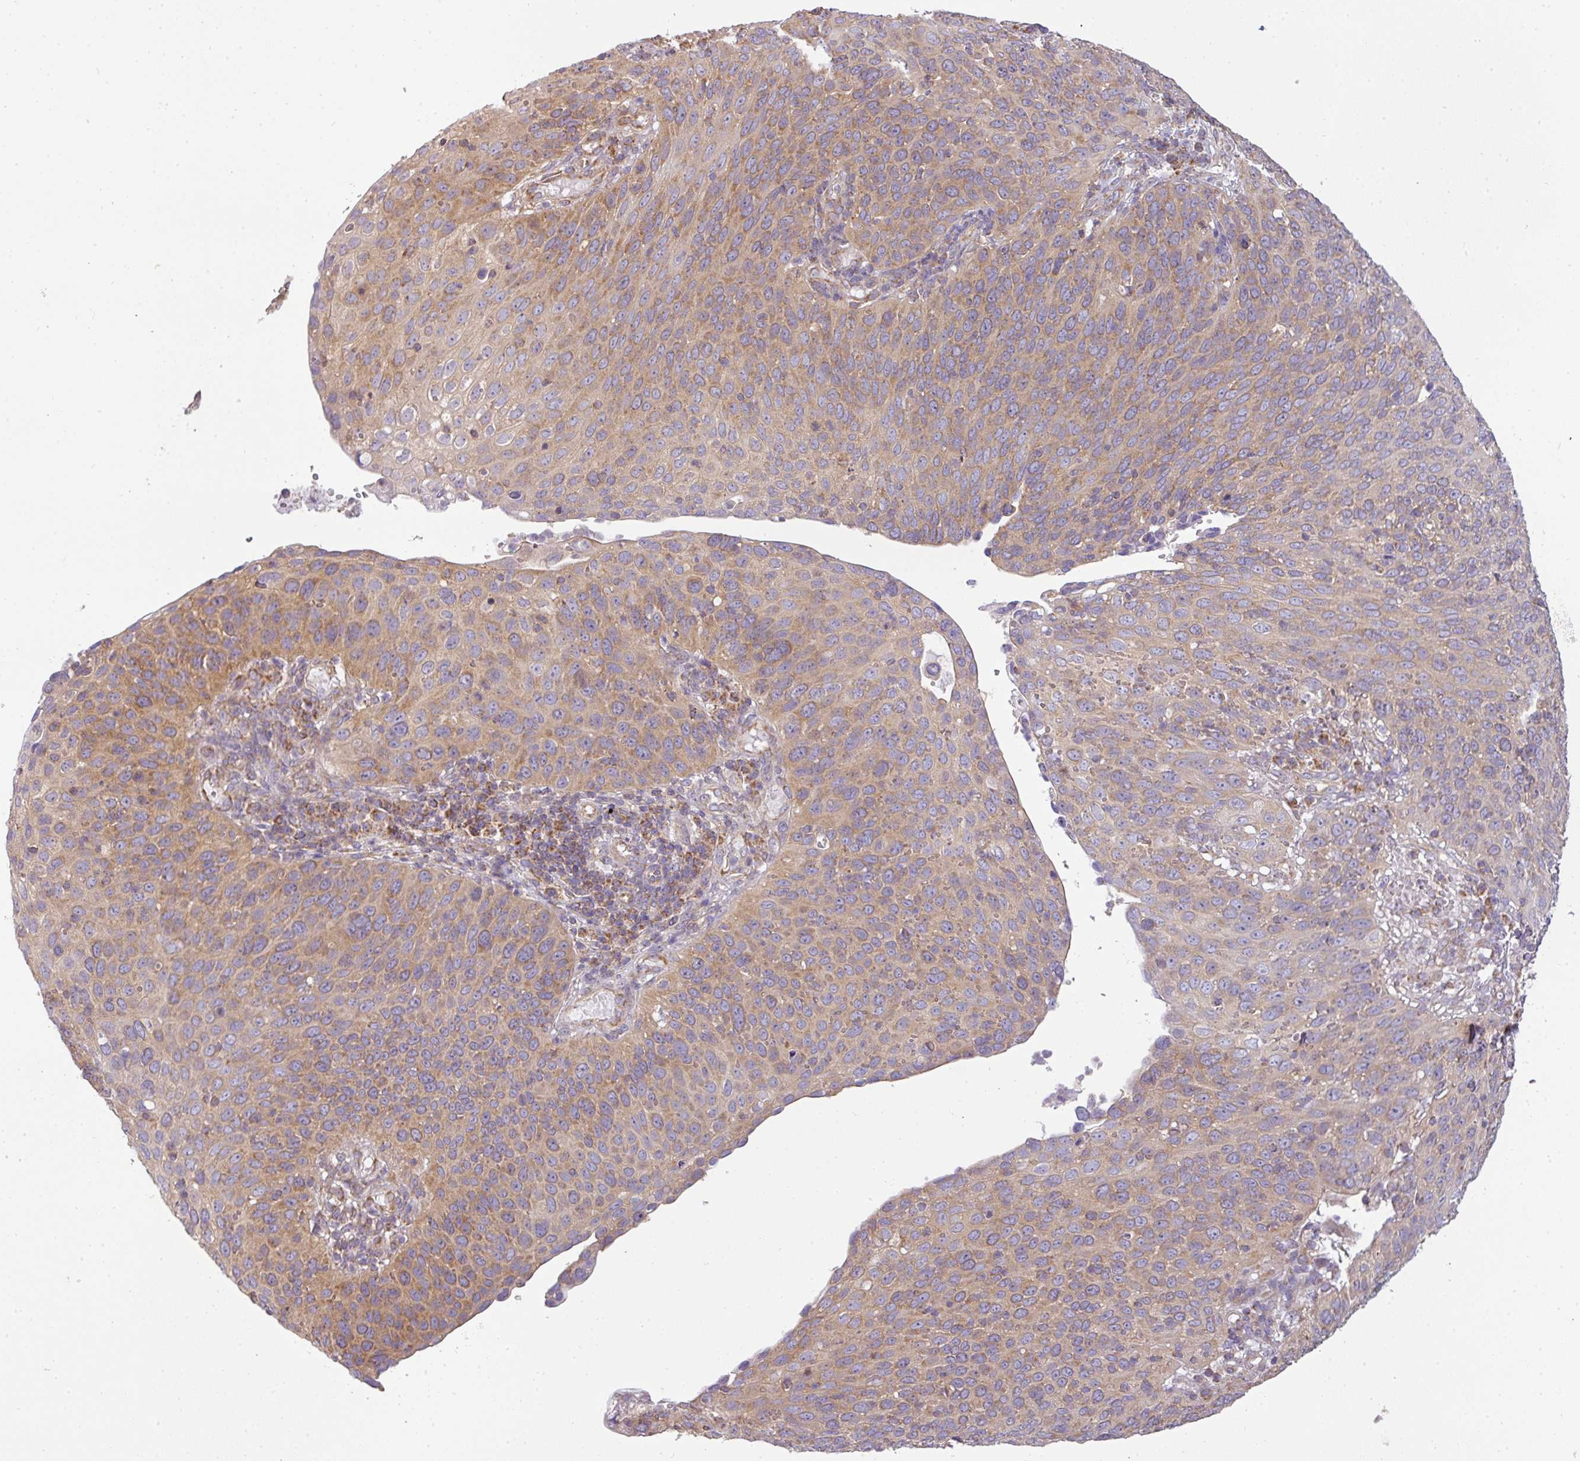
{"staining": {"intensity": "moderate", "quantity": ">75%", "location": "cytoplasmic/membranous"}, "tissue": "cervical cancer", "cell_type": "Tumor cells", "image_type": "cancer", "snomed": [{"axis": "morphology", "description": "Squamous cell carcinoma, NOS"}, {"axis": "topography", "description": "Cervix"}], "caption": "Human cervical squamous cell carcinoma stained with a protein marker displays moderate staining in tumor cells.", "gene": "ZNF211", "patient": {"sex": "female", "age": 36}}